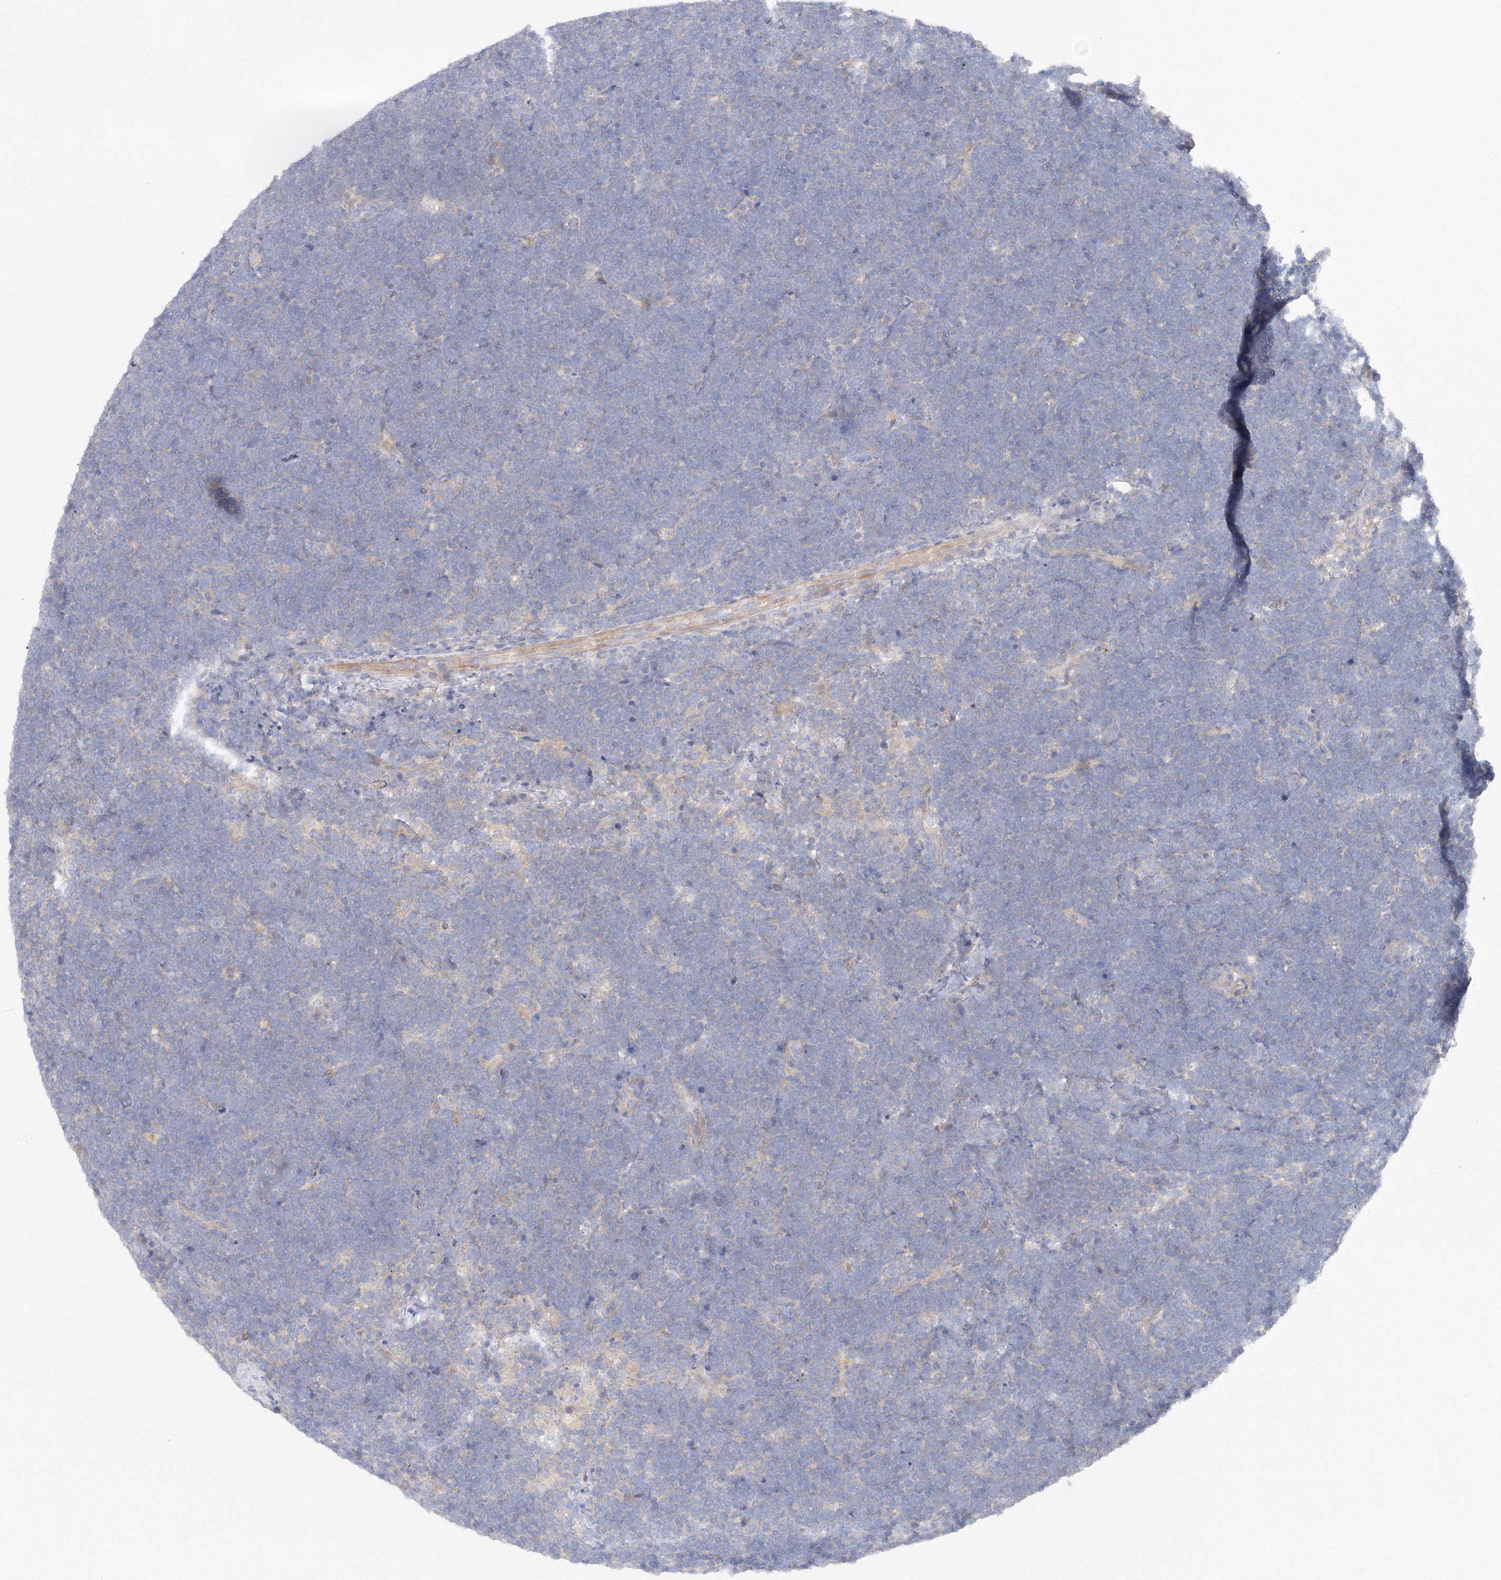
{"staining": {"intensity": "negative", "quantity": "none", "location": "none"}, "tissue": "lymphoma", "cell_type": "Tumor cells", "image_type": "cancer", "snomed": [{"axis": "morphology", "description": "Malignant lymphoma, non-Hodgkin's type, High grade"}, {"axis": "topography", "description": "Lymph node"}], "caption": "An IHC micrograph of high-grade malignant lymphoma, non-Hodgkin's type is shown. There is no staining in tumor cells of high-grade malignant lymphoma, non-Hodgkin's type.", "gene": "DIS3L2", "patient": {"sex": "male", "age": 13}}